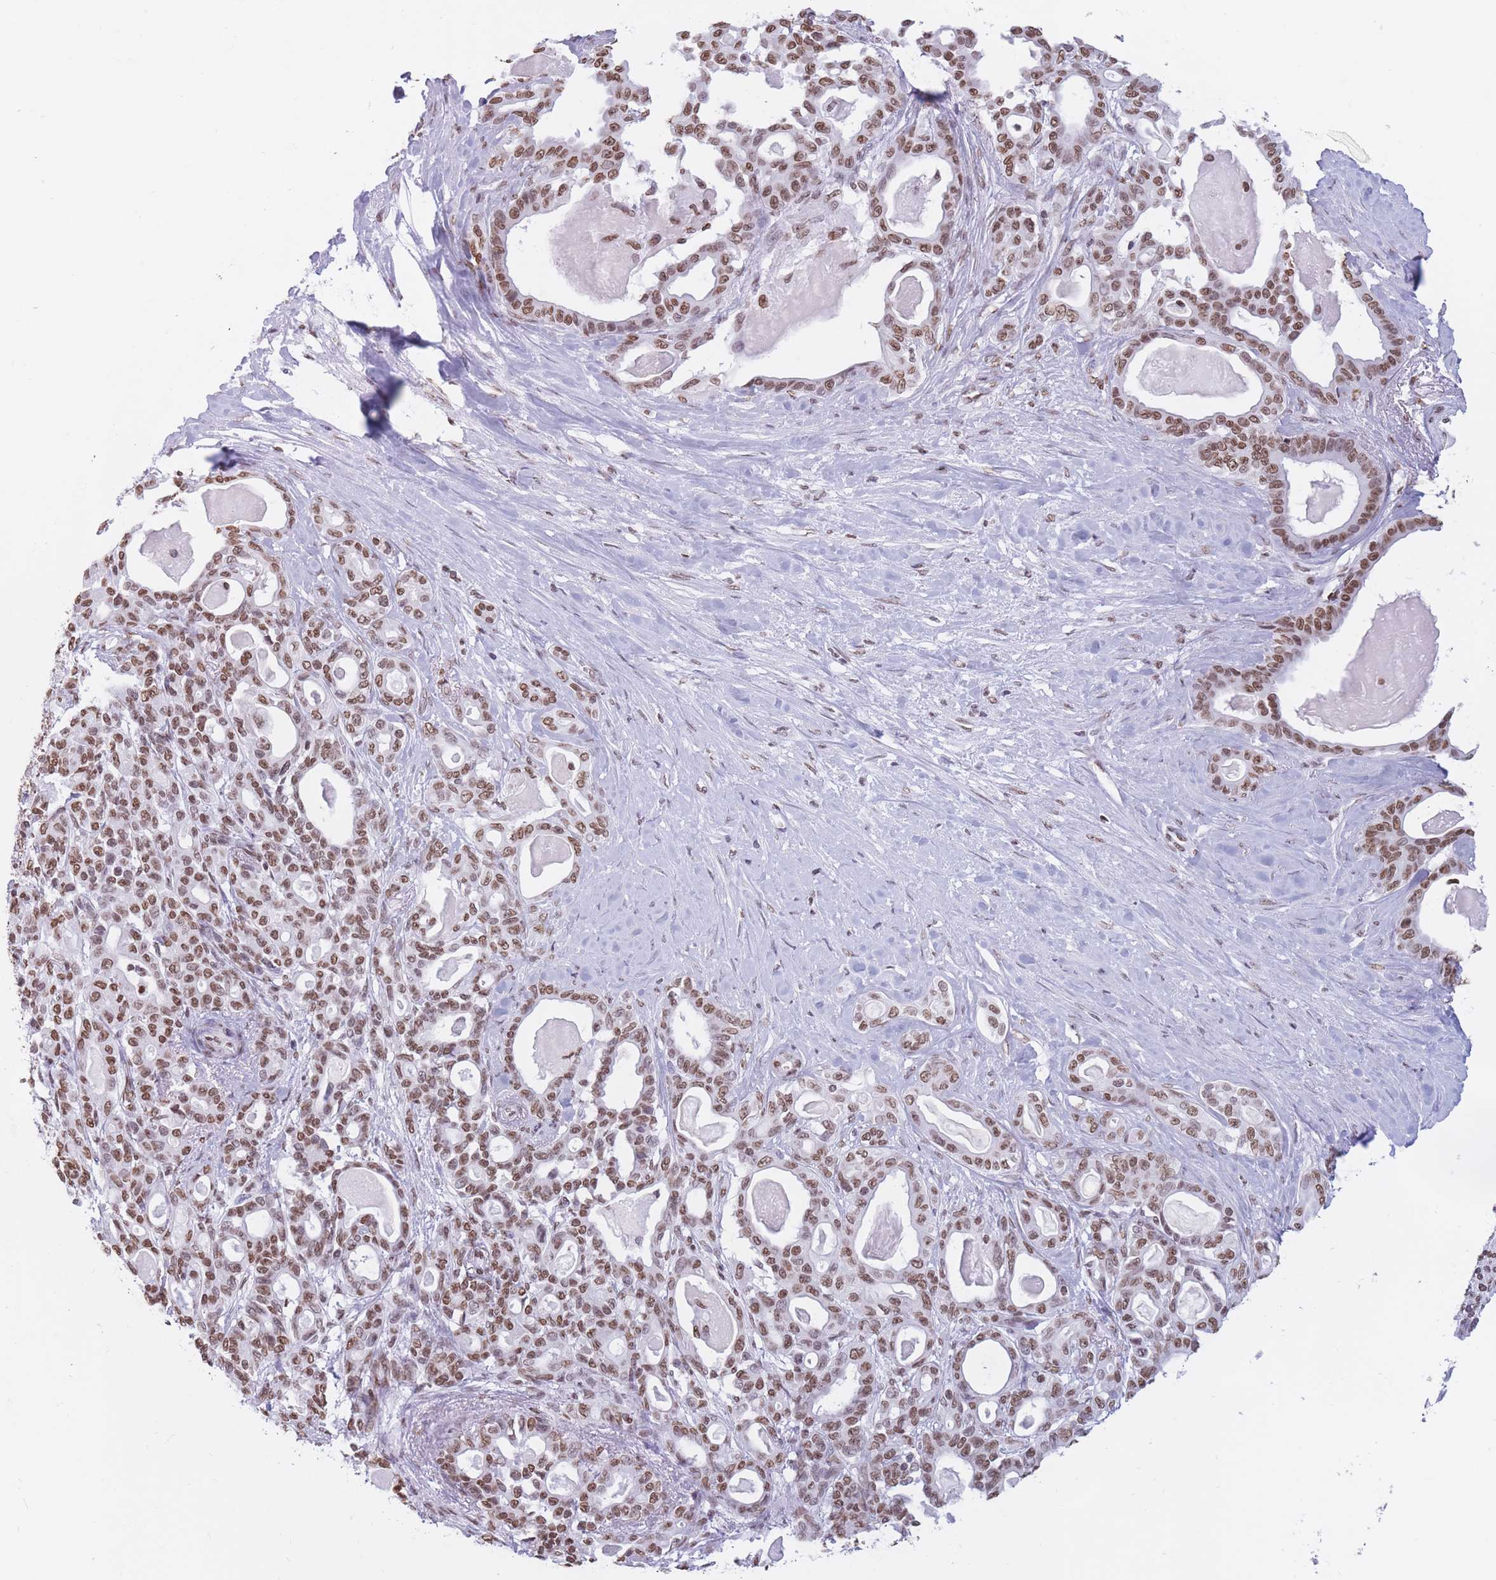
{"staining": {"intensity": "moderate", "quantity": ">75%", "location": "nuclear"}, "tissue": "pancreatic cancer", "cell_type": "Tumor cells", "image_type": "cancer", "snomed": [{"axis": "morphology", "description": "Adenocarcinoma, NOS"}, {"axis": "topography", "description": "Pancreas"}], "caption": "Approximately >75% of tumor cells in adenocarcinoma (pancreatic) show moderate nuclear protein staining as visualized by brown immunohistochemical staining.", "gene": "RYK", "patient": {"sex": "male", "age": 63}}